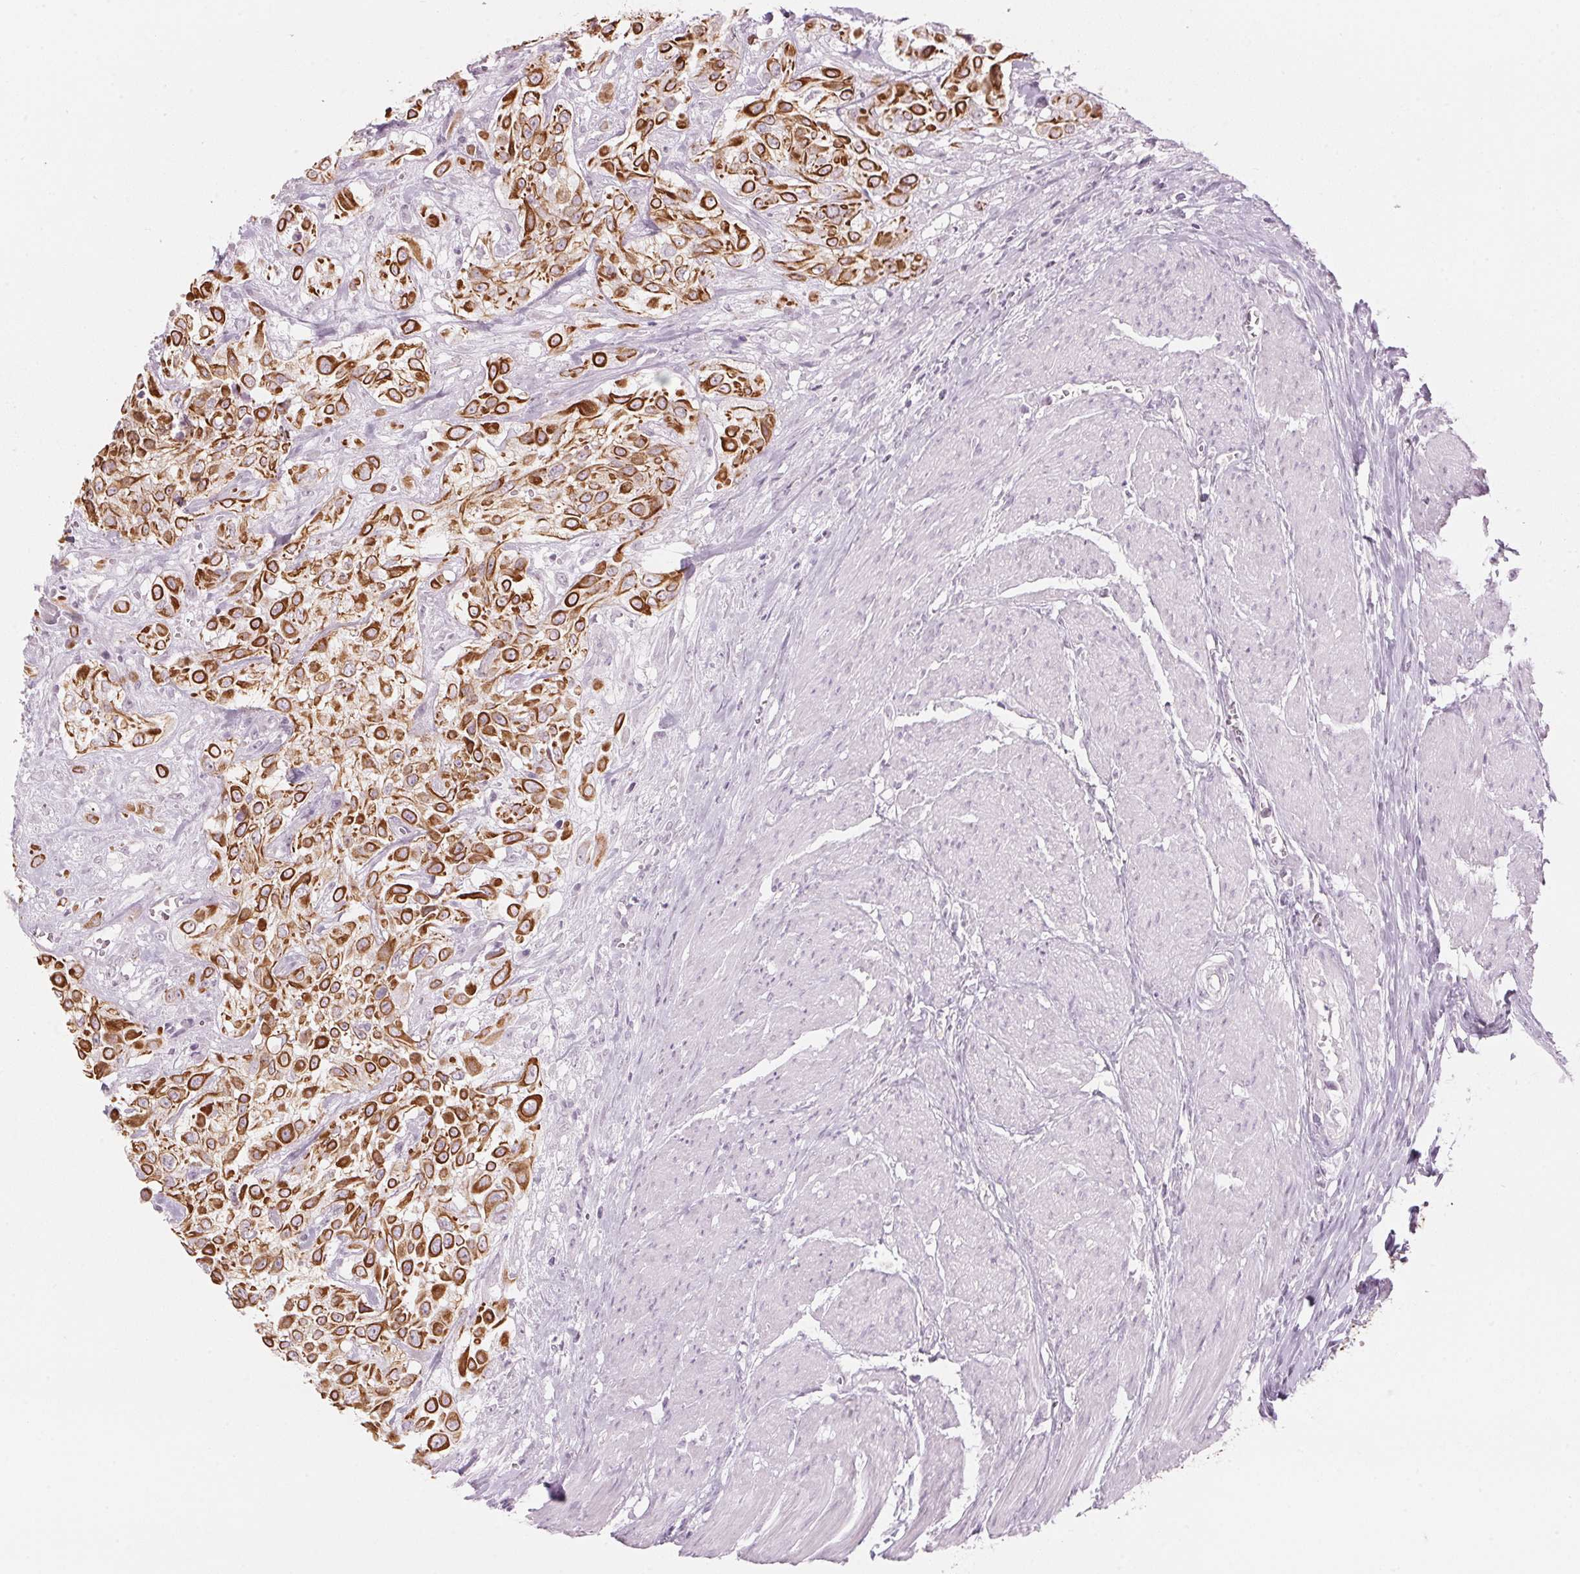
{"staining": {"intensity": "strong", "quantity": ">75%", "location": "cytoplasmic/membranous"}, "tissue": "urothelial cancer", "cell_type": "Tumor cells", "image_type": "cancer", "snomed": [{"axis": "morphology", "description": "Urothelial carcinoma, High grade"}, {"axis": "topography", "description": "Urinary bladder"}], "caption": "A photomicrograph showing strong cytoplasmic/membranous staining in about >75% of tumor cells in urothelial carcinoma (high-grade), as visualized by brown immunohistochemical staining.", "gene": "SCTR", "patient": {"sex": "male", "age": 57}}